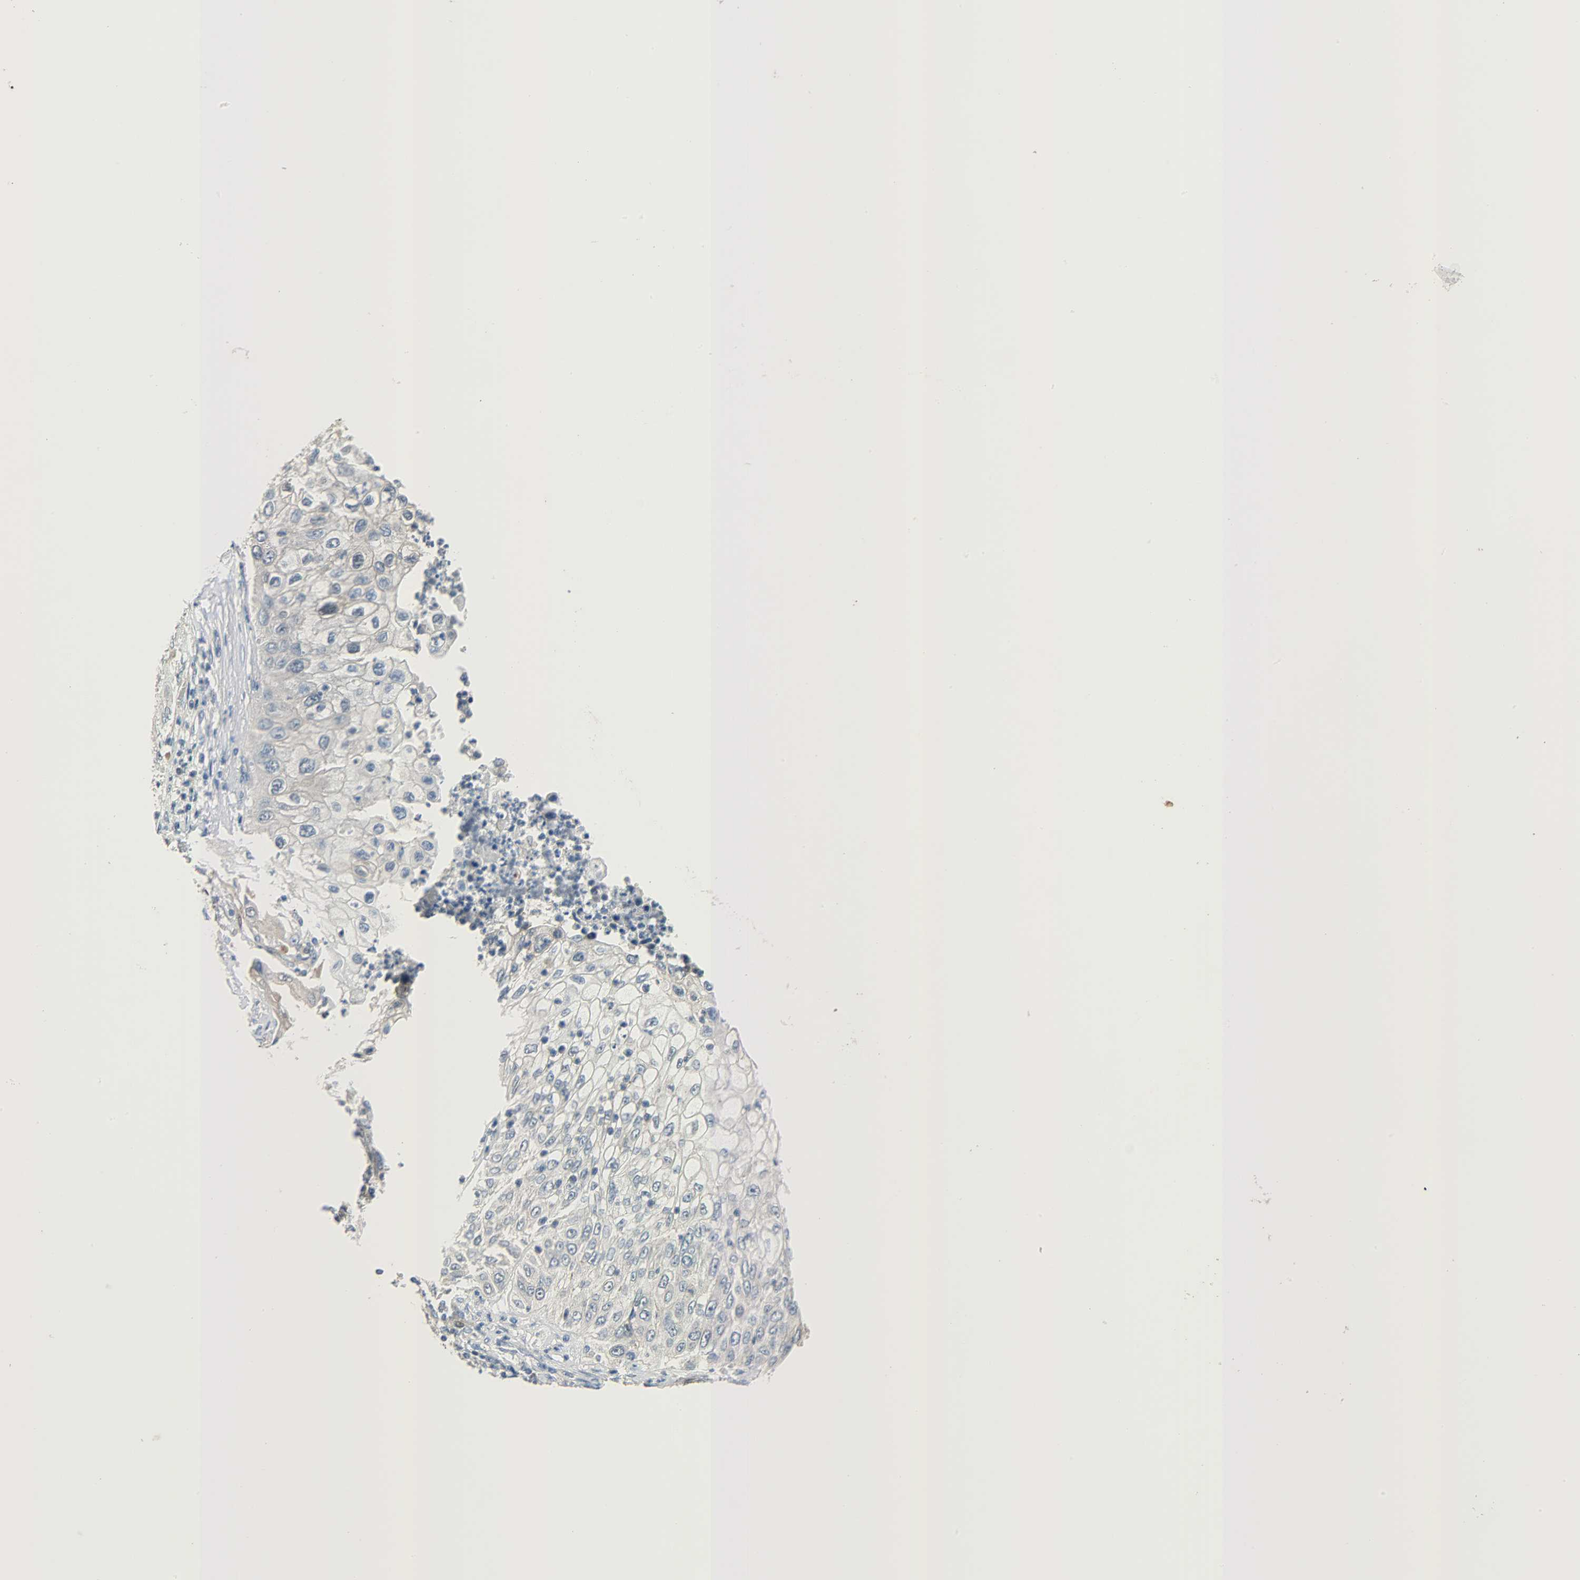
{"staining": {"intensity": "negative", "quantity": "none", "location": "none"}, "tissue": "lung cancer", "cell_type": "Tumor cells", "image_type": "cancer", "snomed": [{"axis": "morphology", "description": "Inflammation, NOS"}, {"axis": "morphology", "description": "Squamous cell carcinoma, NOS"}, {"axis": "topography", "description": "Lymph node"}, {"axis": "topography", "description": "Soft tissue"}, {"axis": "topography", "description": "Lung"}], "caption": "Immunohistochemistry of squamous cell carcinoma (lung) demonstrates no staining in tumor cells.", "gene": "EIF4EBP1", "patient": {"sex": "male", "age": 66}}